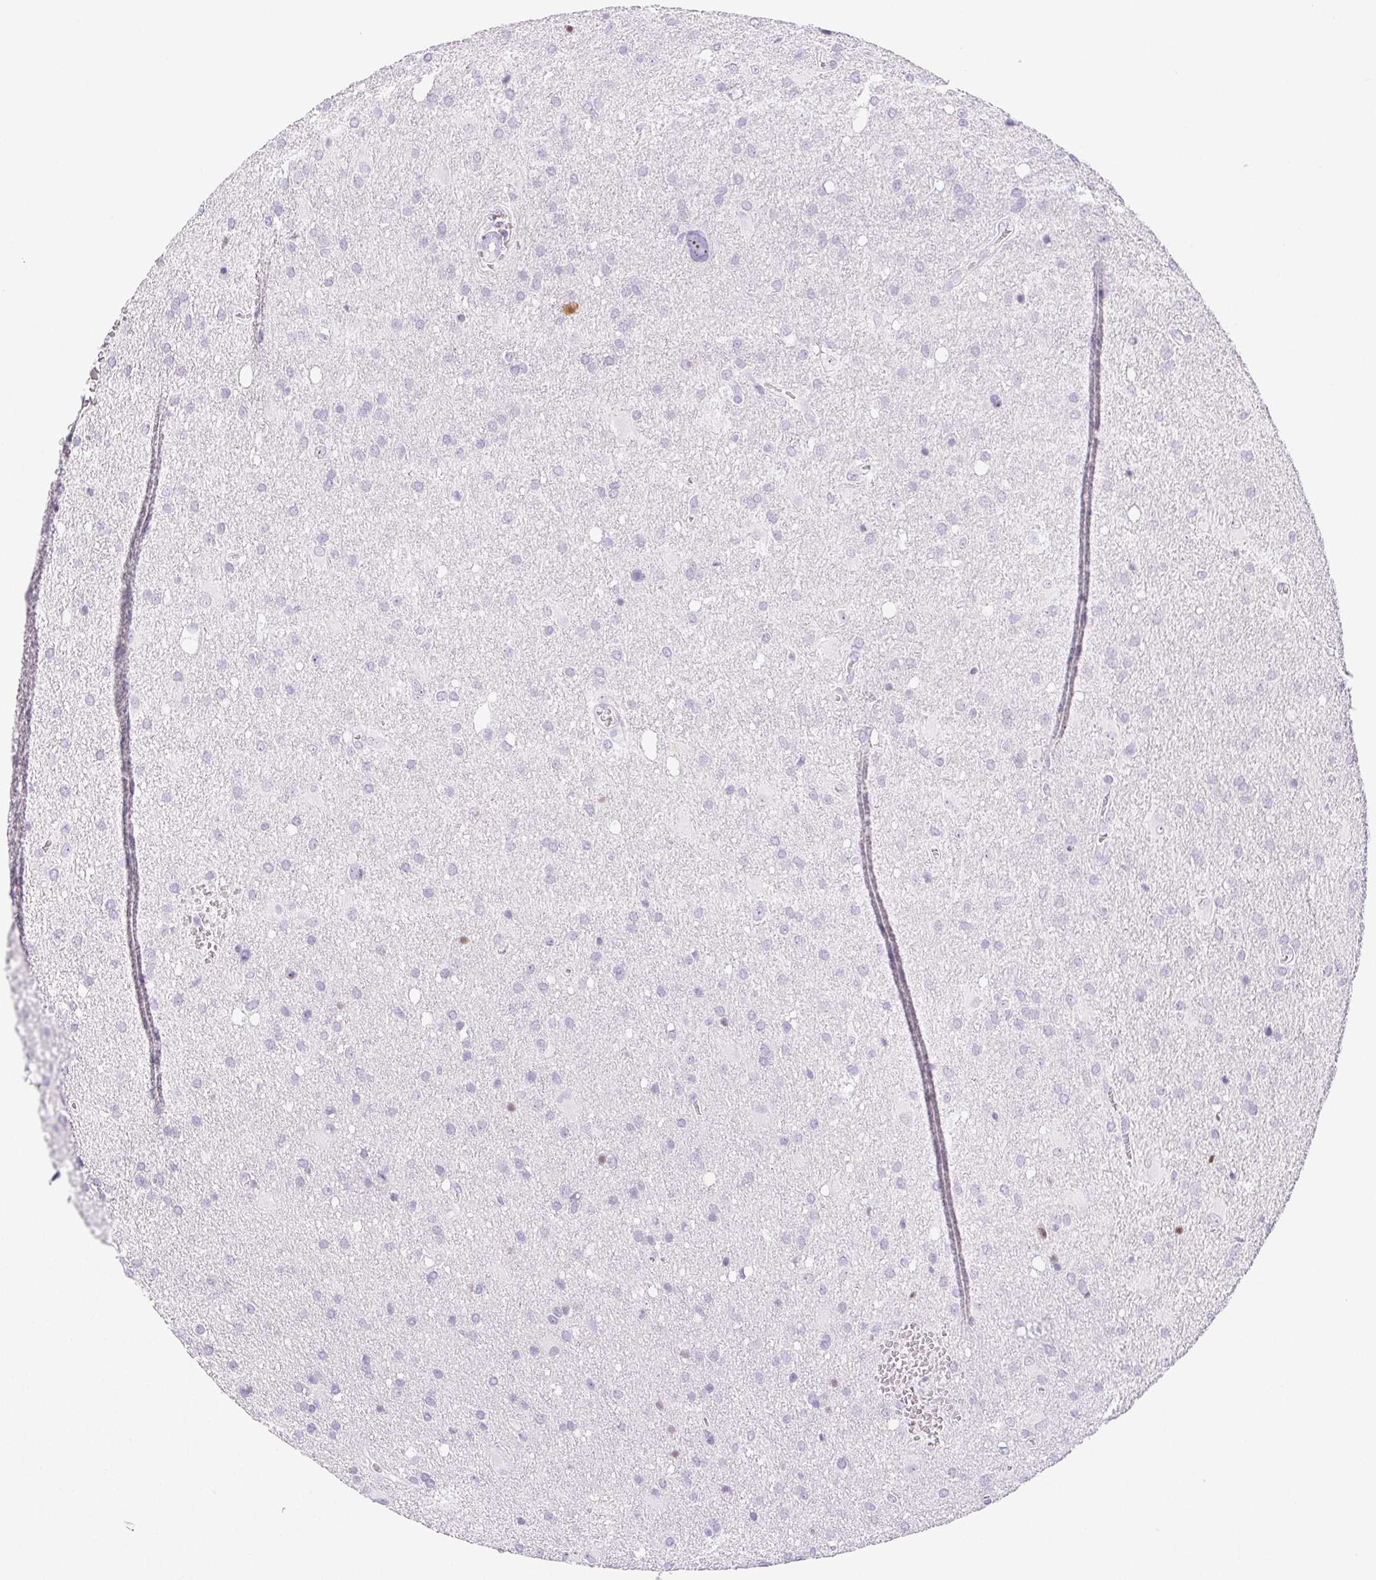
{"staining": {"intensity": "negative", "quantity": "none", "location": "none"}, "tissue": "glioma", "cell_type": "Tumor cells", "image_type": "cancer", "snomed": [{"axis": "morphology", "description": "Glioma, malignant, Low grade"}, {"axis": "topography", "description": "Brain"}], "caption": "Malignant low-grade glioma was stained to show a protein in brown. There is no significant expression in tumor cells.", "gene": "ST8SIA3", "patient": {"sex": "male", "age": 66}}